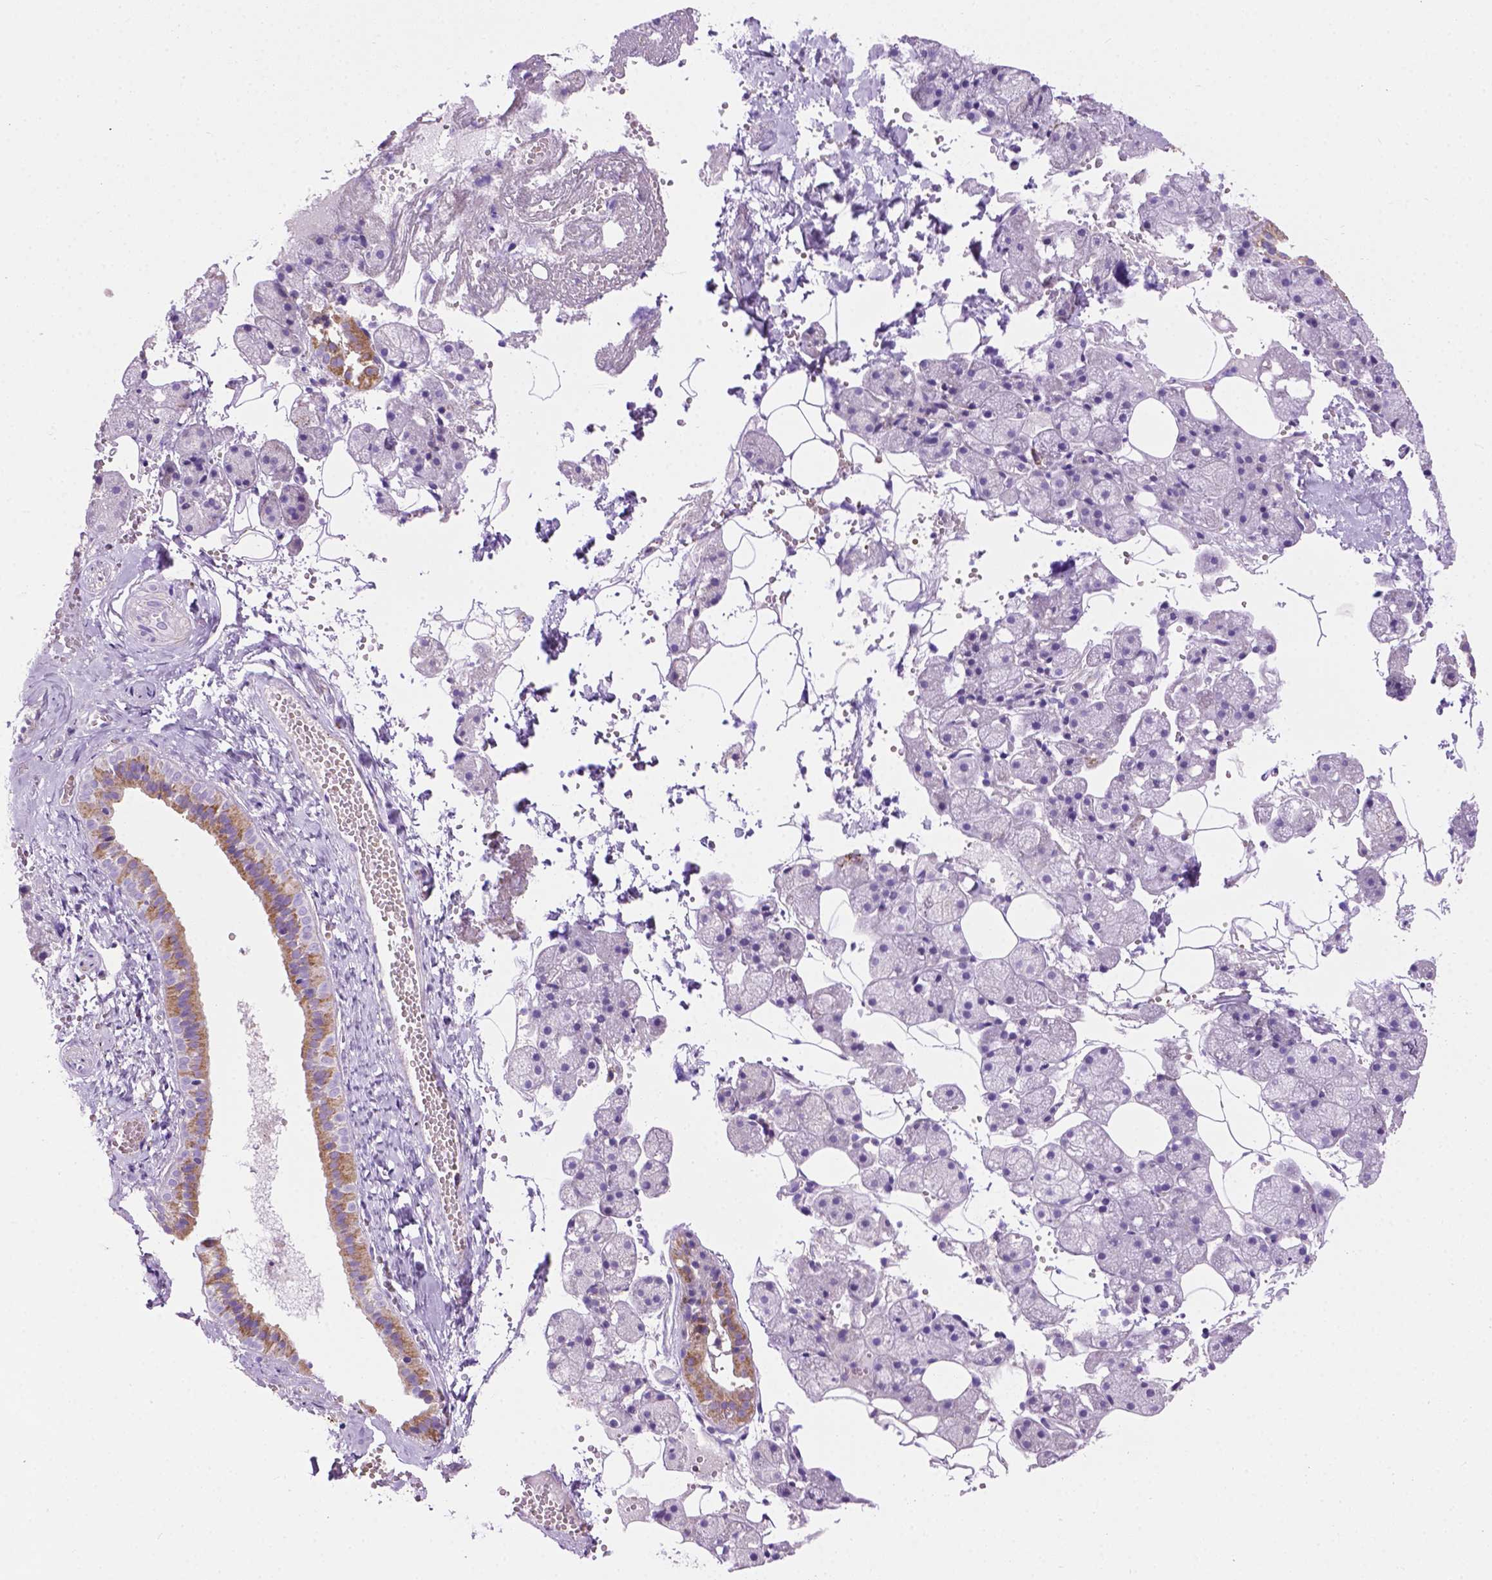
{"staining": {"intensity": "weak", "quantity": "<25%", "location": "cytoplasmic/membranous"}, "tissue": "salivary gland", "cell_type": "Glandular cells", "image_type": "normal", "snomed": [{"axis": "morphology", "description": "Normal tissue, NOS"}, {"axis": "topography", "description": "Salivary gland"}], "caption": "Unremarkable salivary gland was stained to show a protein in brown. There is no significant staining in glandular cells.", "gene": "TMEM132E", "patient": {"sex": "male", "age": 38}}